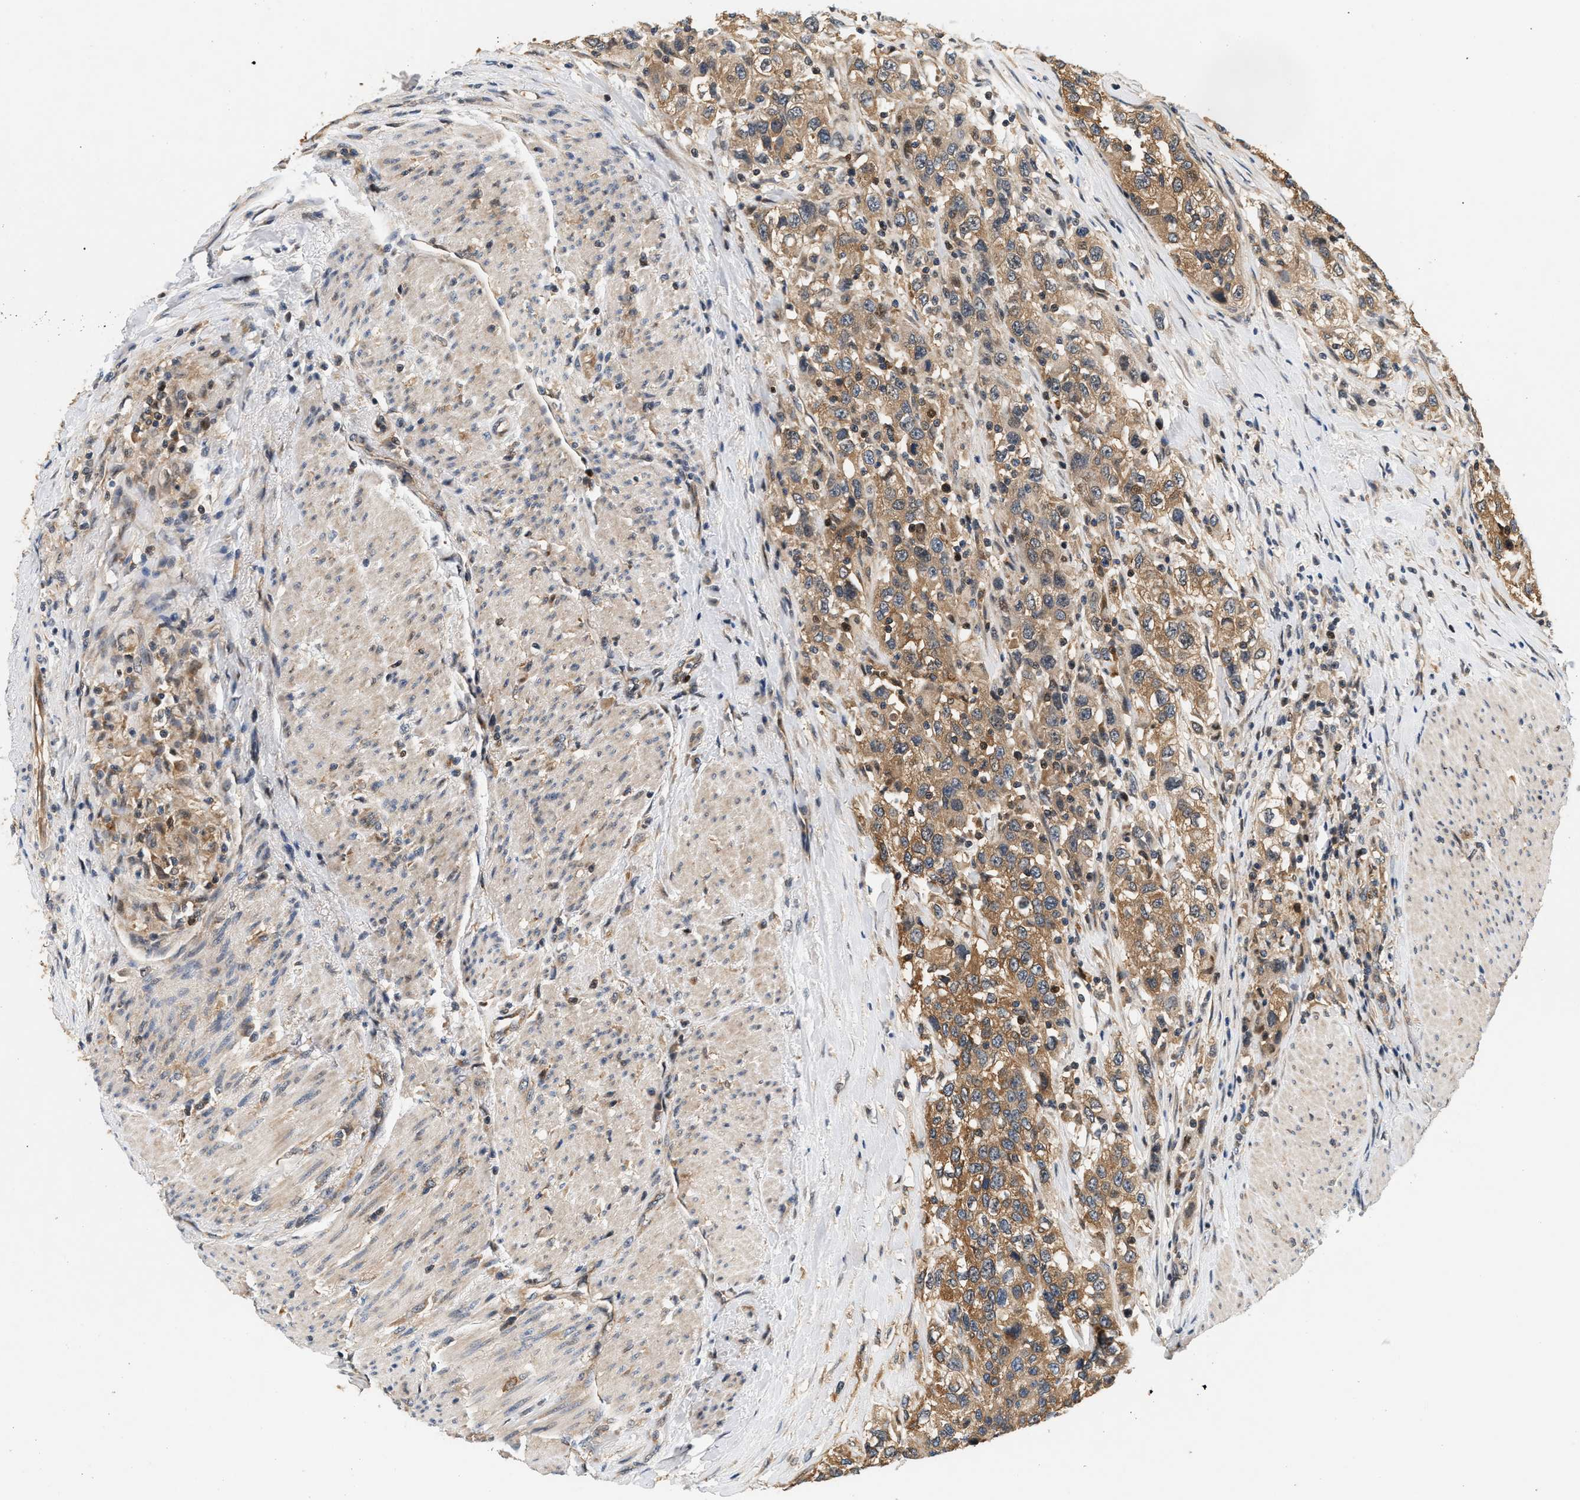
{"staining": {"intensity": "moderate", "quantity": ">75%", "location": "cytoplasmic/membranous"}, "tissue": "urothelial cancer", "cell_type": "Tumor cells", "image_type": "cancer", "snomed": [{"axis": "morphology", "description": "Urothelial carcinoma, High grade"}, {"axis": "topography", "description": "Urinary bladder"}], "caption": "Protein staining by immunohistochemistry reveals moderate cytoplasmic/membranous positivity in about >75% of tumor cells in urothelial cancer.", "gene": "FAM78A", "patient": {"sex": "female", "age": 80}}